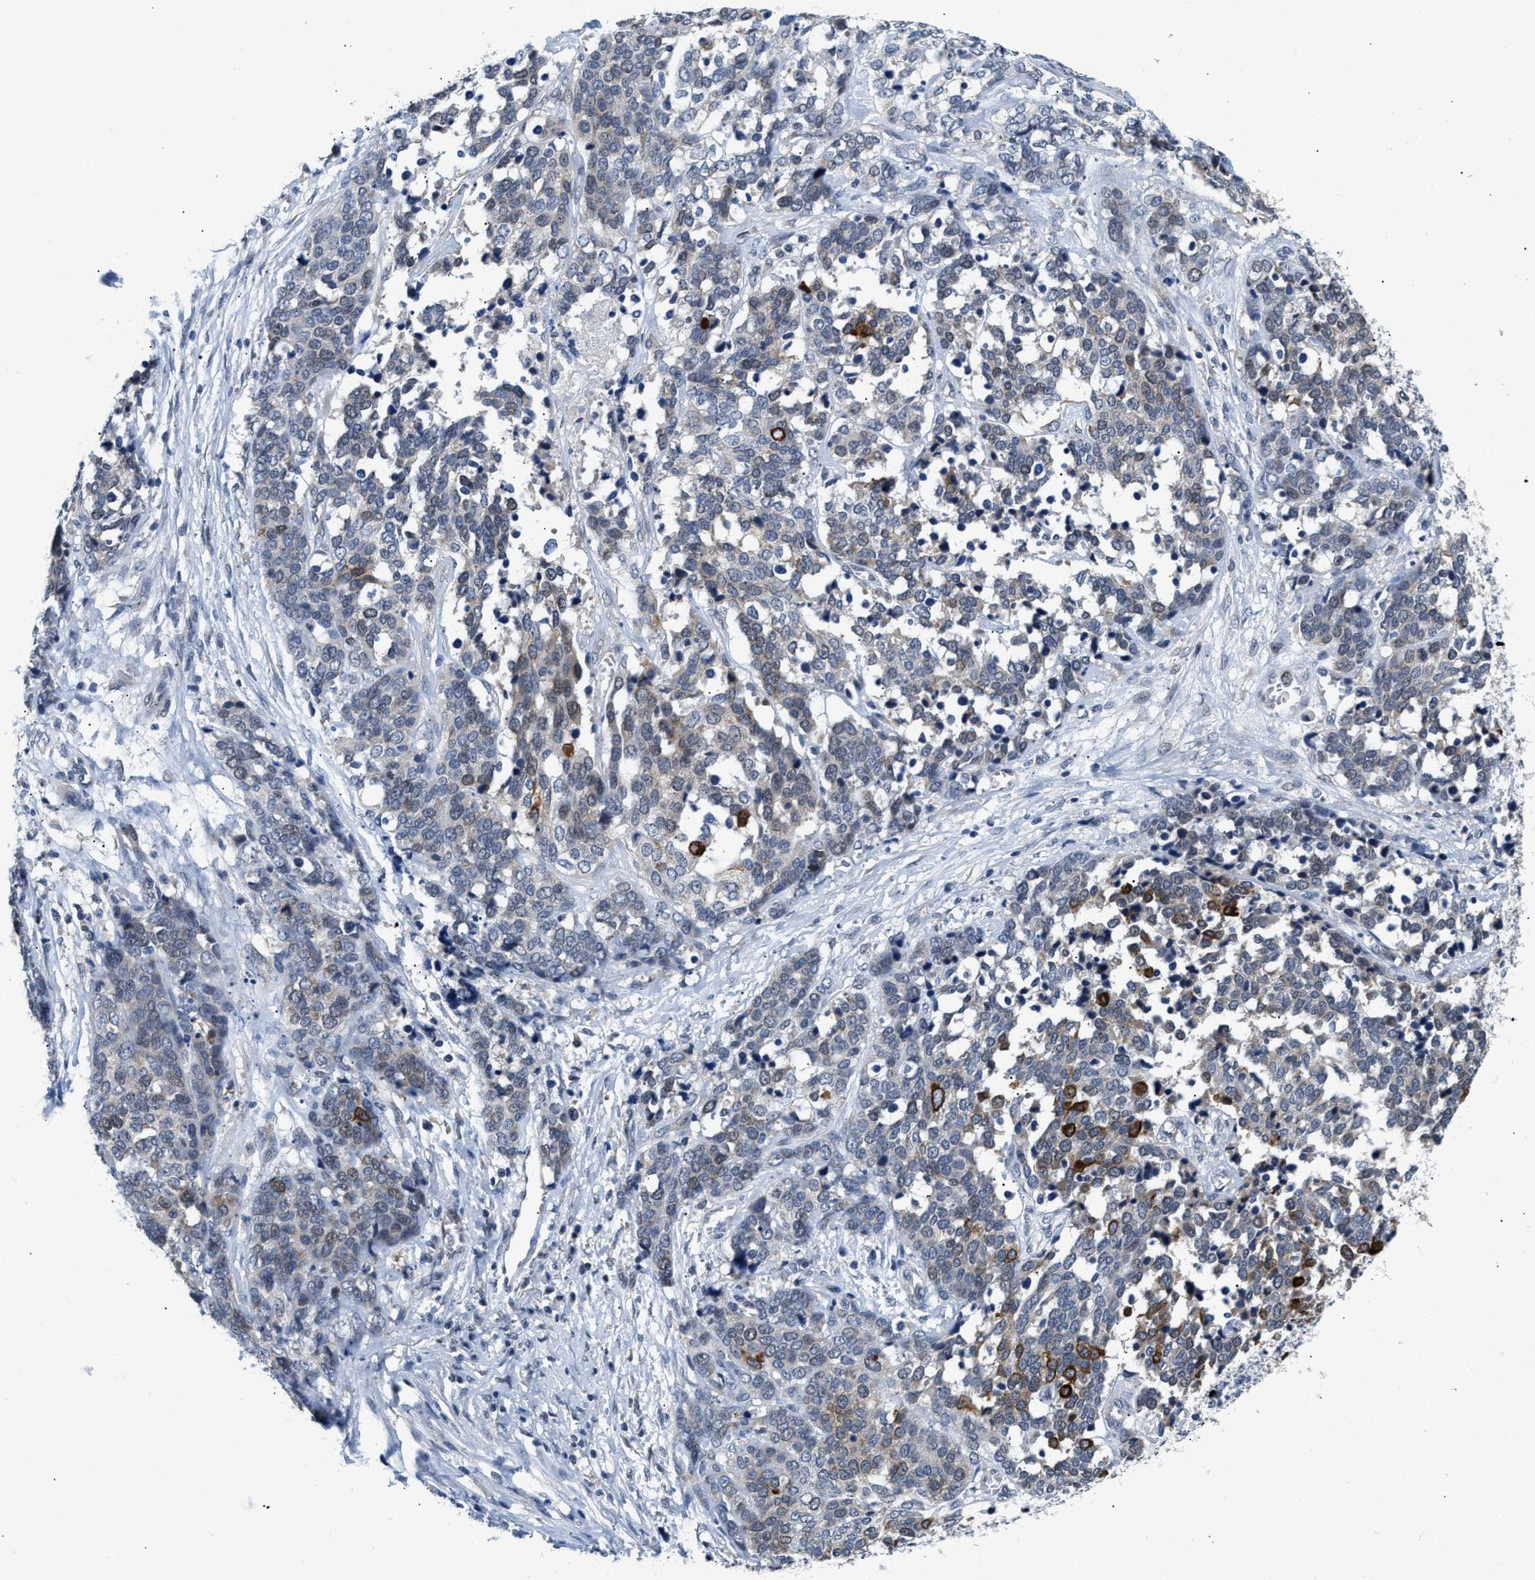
{"staining": {"intensity": "strong", "quantity": "<25%", "location": "cytoplasmic/membranous"}, "tissue": "ovarian cancer", "cell_type": "Tumor cells", "image_type": "cancer", "snomed": [{"axis": "morphology", "description": "Cystadenocarcinoma, serous, NOS"}, {"axis": "topography", "description": "Ovary"}], "caption": "Protein expression by immunohistochemistry shows strong cytoplasmic/membranous expression in approximately <25% of tumor cells in ovarian serous cystadenocarcinoma.", "gene": "CLGN", "patient": {"sex": "female", "age": 44}}